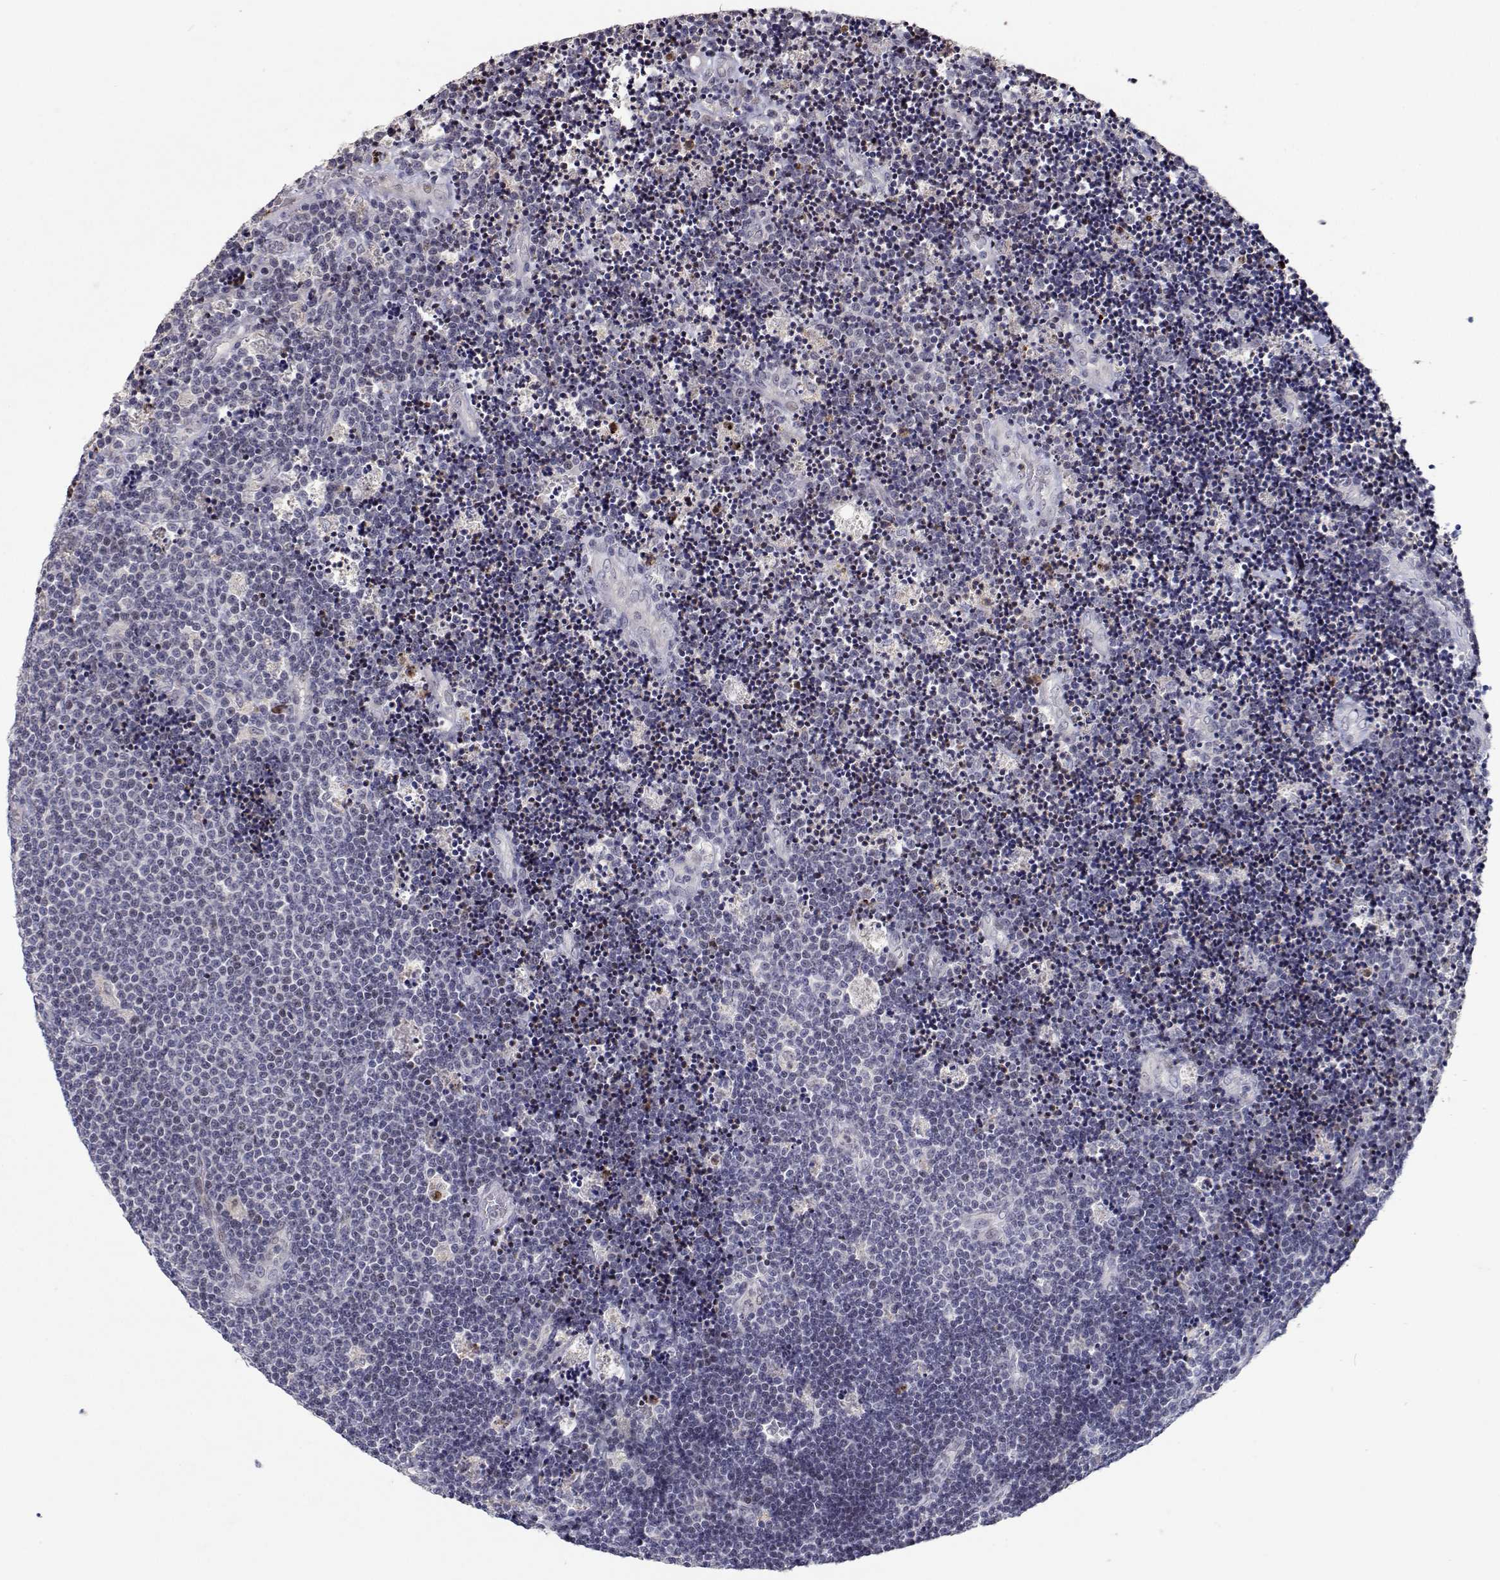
{"staining": {"intensity": "negative", "quantity": "none", "location": "none"}, "tissue": "lymphoma", "cell_type": "Tumor cells", "image_type": "cancer", "snomed": [{"axis": "morphology", "description": "Malignant lymphoma, non-Hodgkin's type, Low grade"}, {"axis": "topography", "description": "Brain"}], "caption": "Immunohistochemistry (IHC) photomicrograph of lymphoma stained for a protein (brown), which displays no expression in tumor cells.", "gene": "RBPJL", "patient": {"sex": "female", "age": 66}}